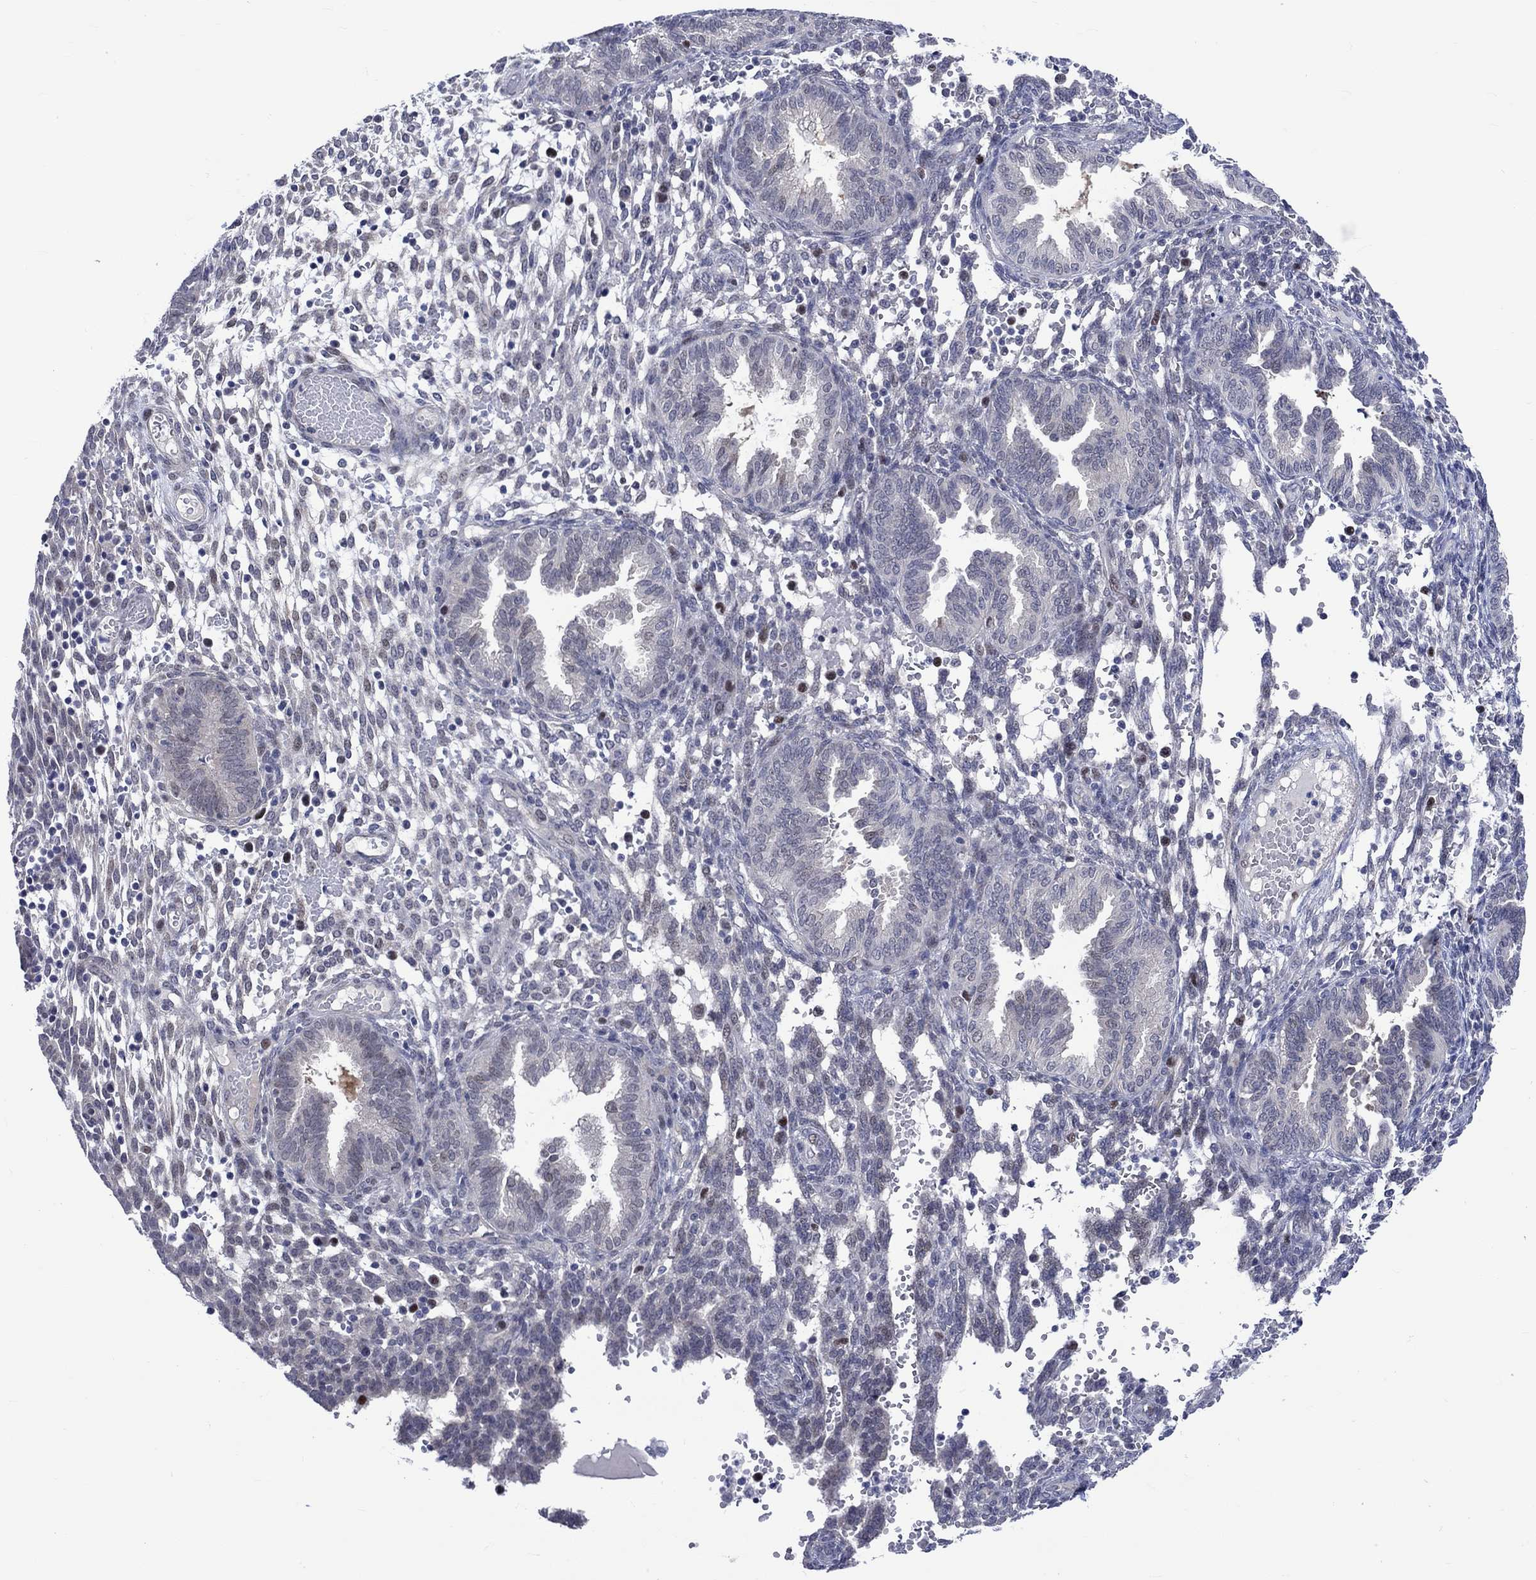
{"staining": {"intensity": "negative", "quantity": "none", "location": "none"}, "tissue": "endometrium", "cell_type": "Cells in endometrial stroma", "image_type": "normal", "snomed": [{"axis": "morphology", "description": "Normal tissue, NOS"}, {"axis": "topography", "description": "Endometrium"}], "caption": "This is an immunohistochemistry image of unremarkable endometrium. There is no staining in cells in endometrial stroma.", "gene": "E2F8", "patient": {"sex": "female", "age": 42}}